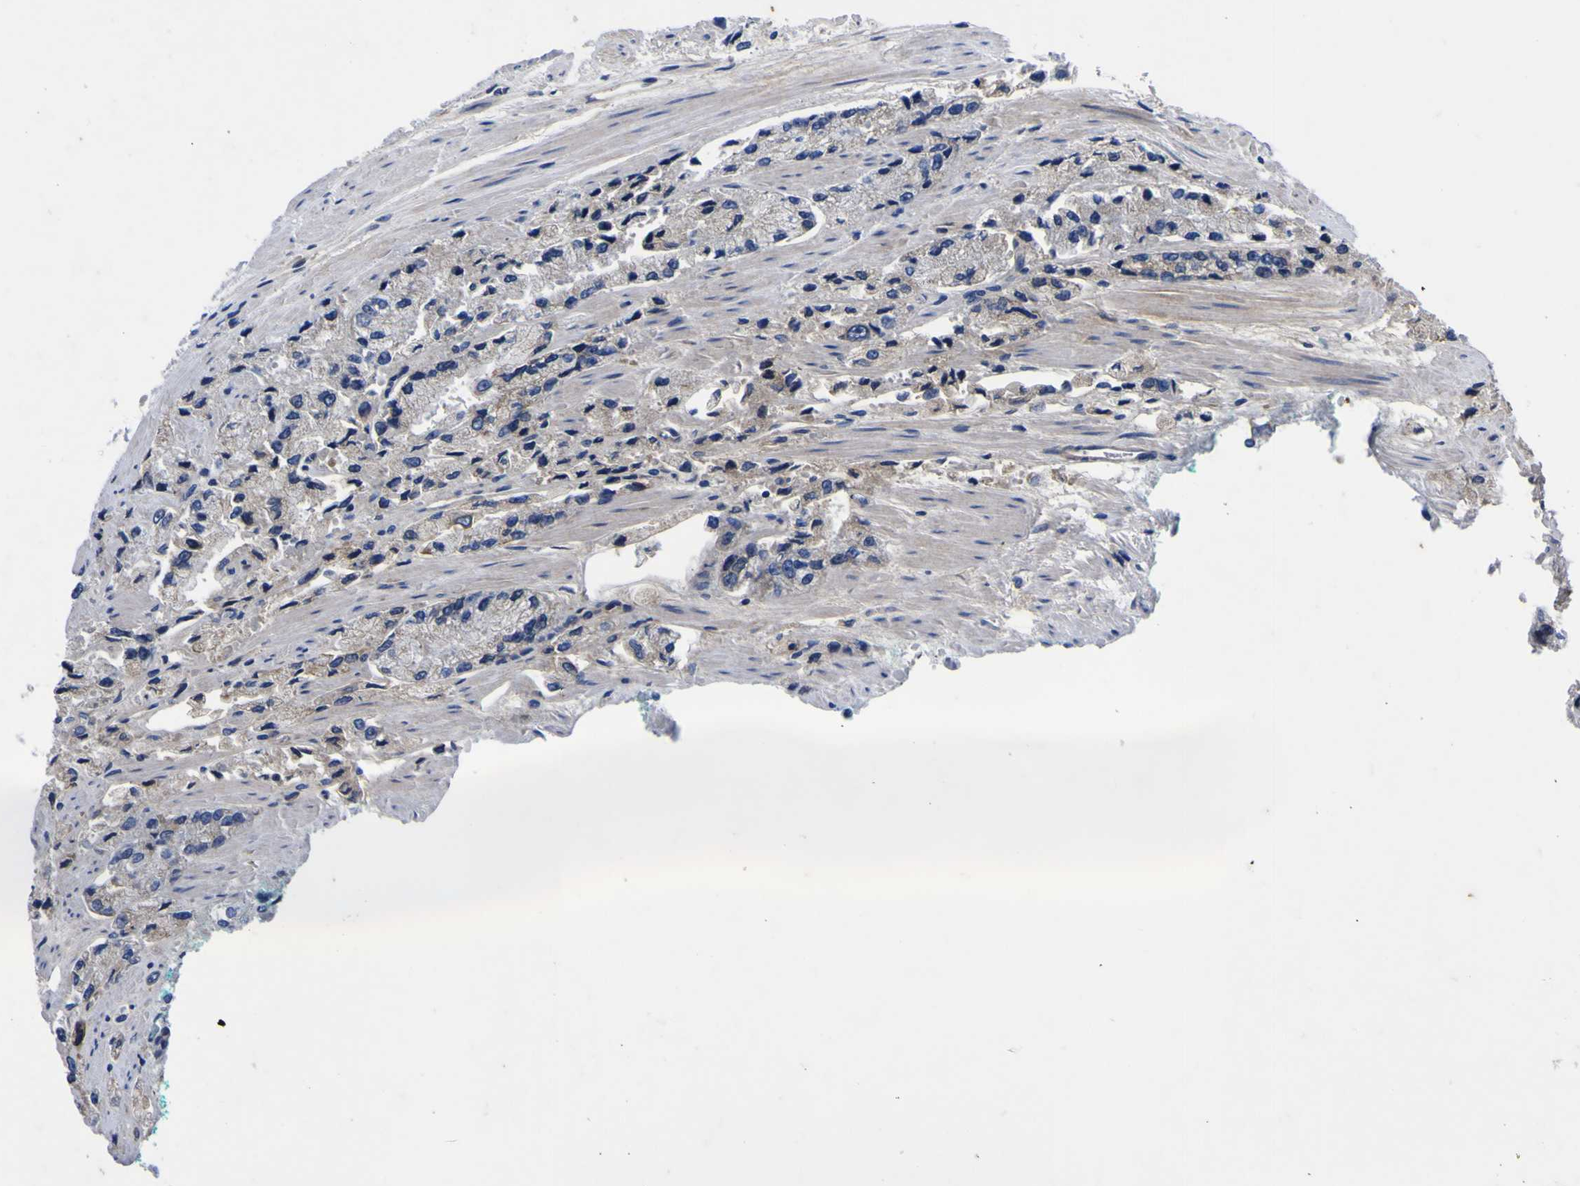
{"staining": {"intensity": "negative", "quantity": "none", "location": "none"}, "tissue": "prostate cancer", "cell_type": "Tumor cells", "image_type": "cancer", "snomed": [{"axis": "morphology", "description": "Adenocarcinoma, High grade"}, {"axis": "topography", "description": "Prostate"}], "caption": "Tumor cells show no significant protein staining in prostate adenocarcinoma (high-grade).", "gene": "VASN", "patient": {"sex": "male", "age": 58}}